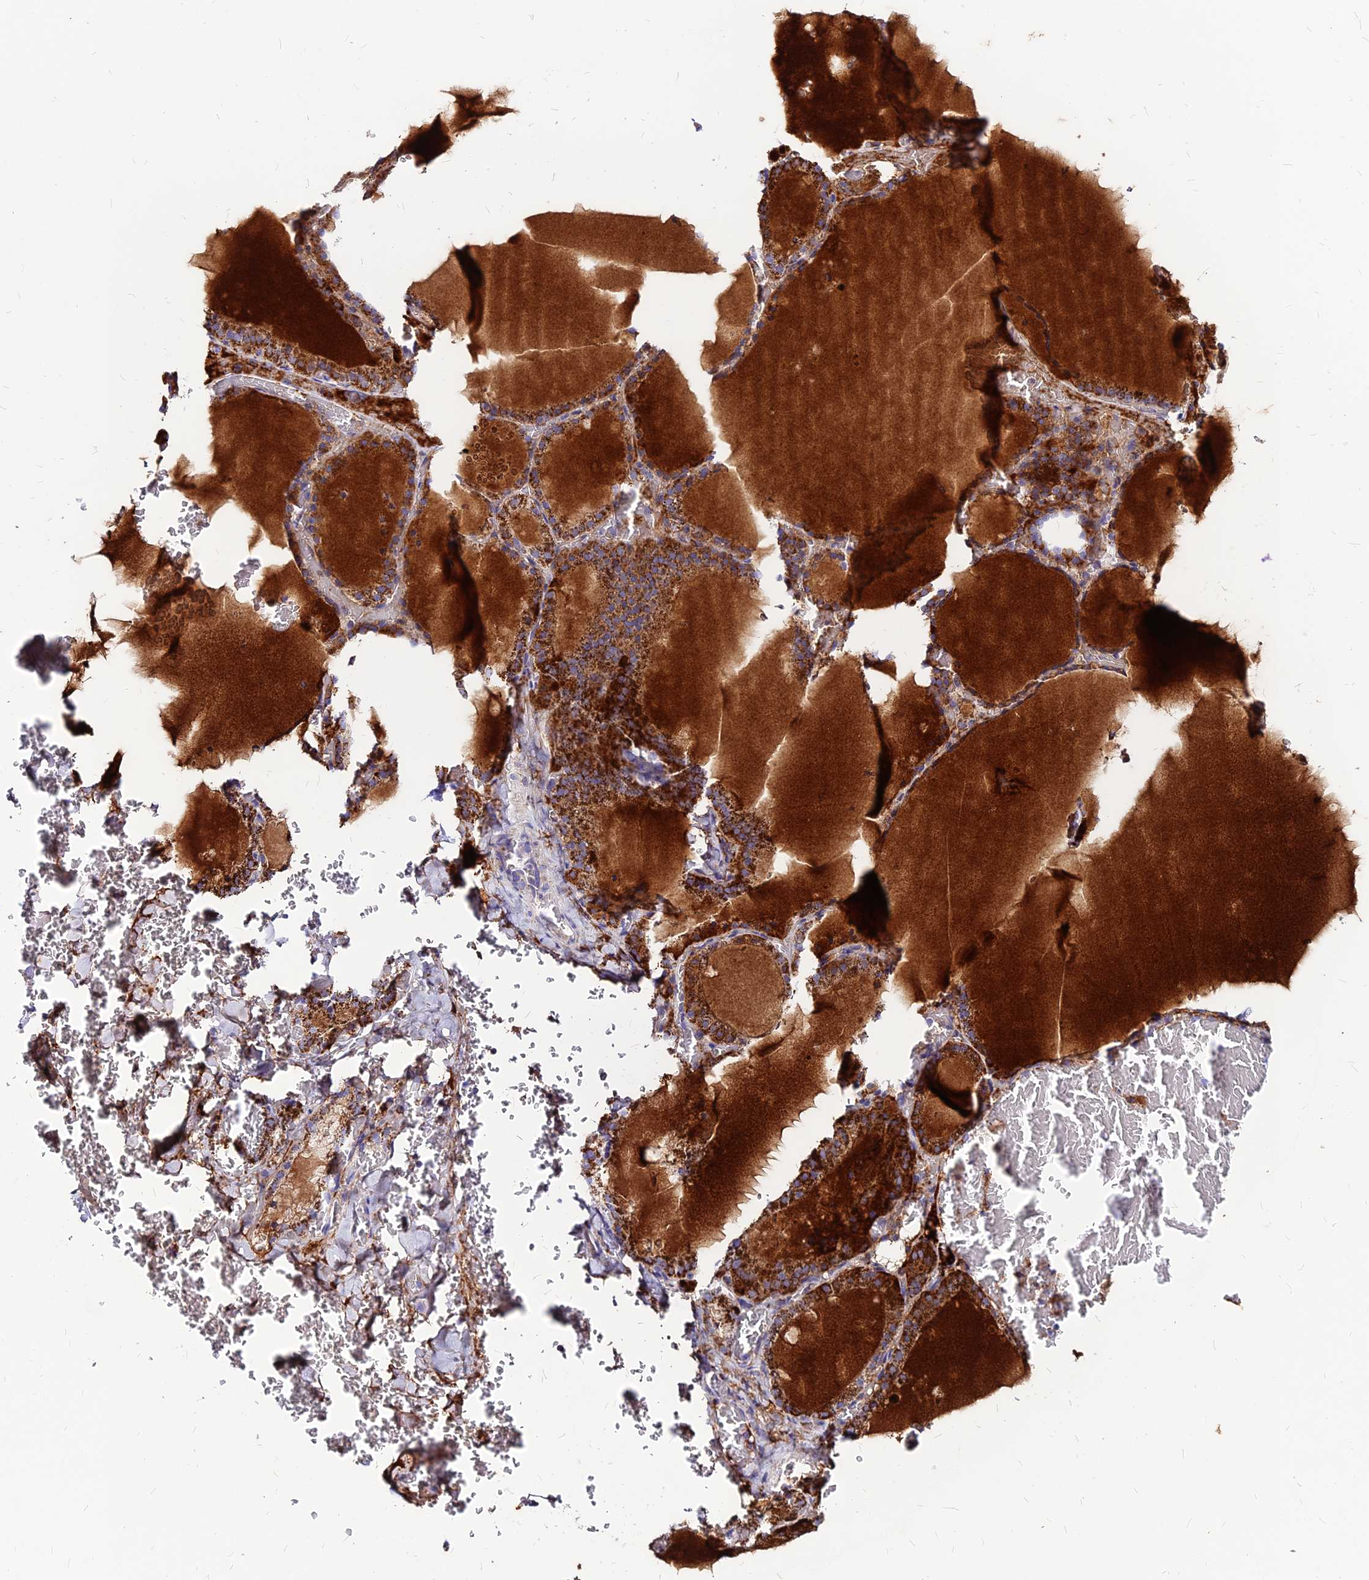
{"staining": {"intensity": "strong", "quantity": ">75%", "location": "cytoplasmic/membranous"}, "tissue": "thyroid gland", "cell_type": "Glandular cells", "image_type": "normal", "snomed": [{"axis": "morphology", "description": "Normal tissue, NOS"}, {"axis": "topography", "description": "Thyroid gland"}], "caption": "Immunohistochemical staining of unremarkable thyroid gland displays high levels of strong cytoplasmic/membranous staining in about >75% of glandular cells.", "gene": "ECI1", "patient": {"sex": "female", "age": 39}}